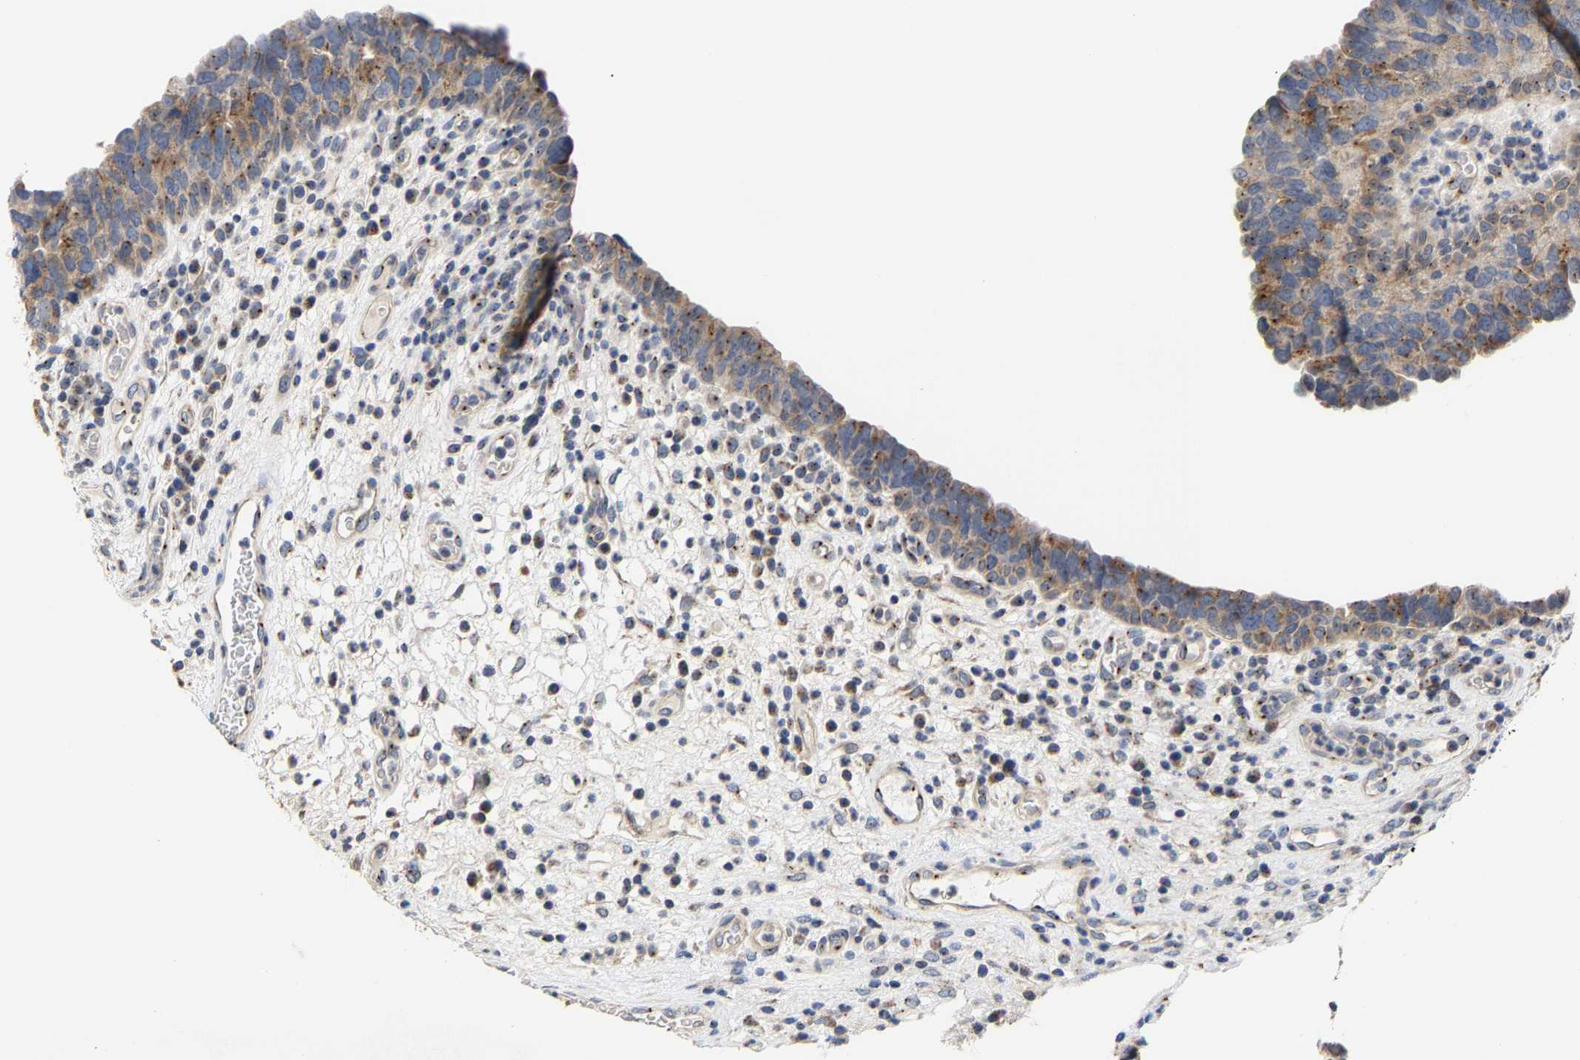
{"staining": {"intensity": "weak", "quantity": ">75%", "location": "cytoplasmic/membranous"}, "tissue": "urothelial cancer", "cell_type": "Tumor cells", "image_type": "cancer", "snomed": [{"axis": "morphology", "description": "Urothelial carcinoma, High grade"}, {"axis": "topography", "description": "Urinary bladder"}], "caption": "Immunohistochemical staining of human high-grade urothelial carcinoma demonstrates low levels of weak cytoplasmic/membranous staining in about >75% of tumor cells.", "gene": "PCNT", "patient": {"sex": "female", "age": 82}}